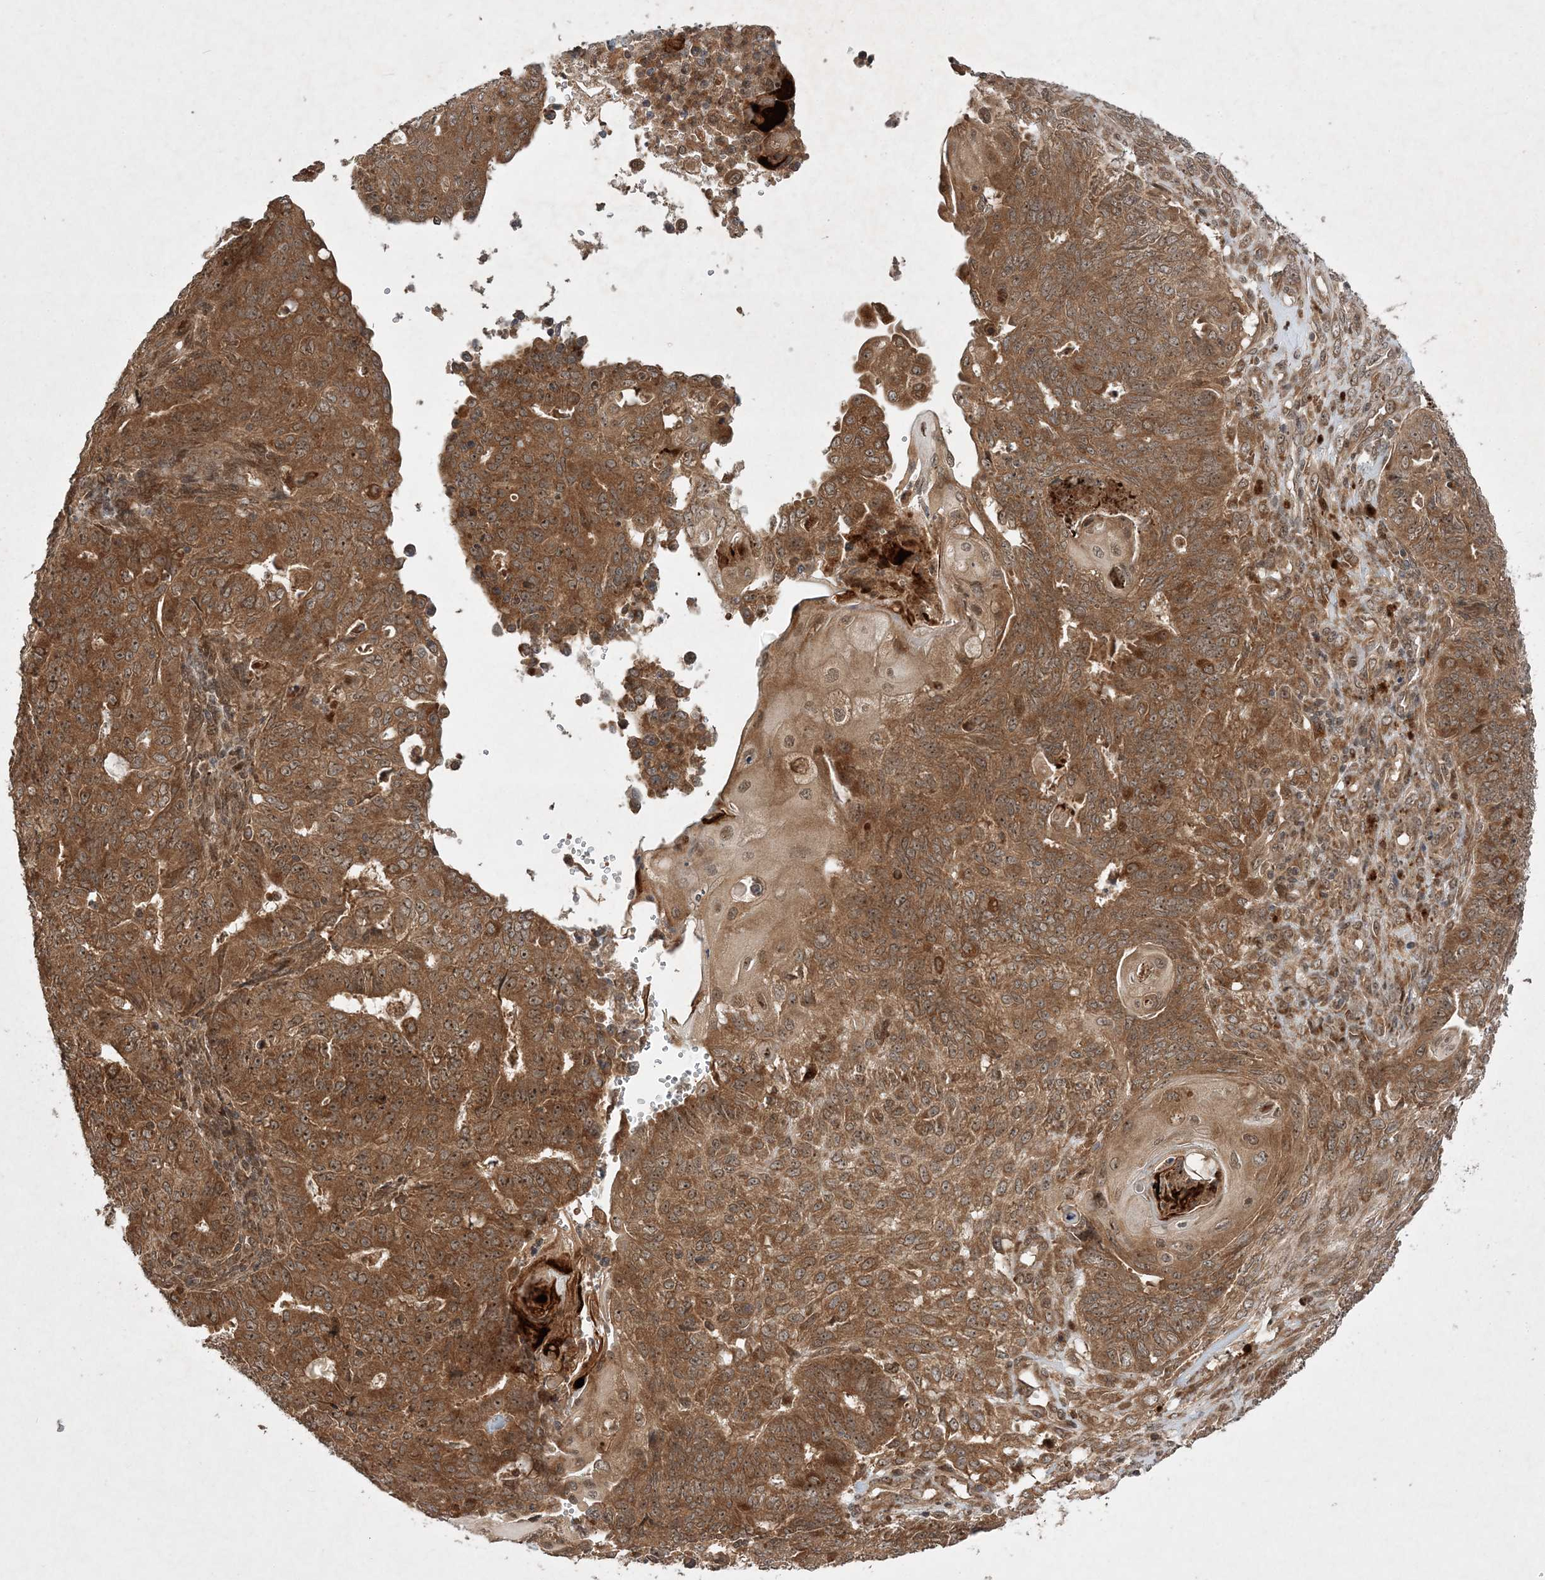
{"staining": {"intensity": "moderate", "quantity": ">75%", "location": "cytoplasmic/membranous,nuclear"}, "tissue": "endometrial cancer", "cell_type": "Tumor cells", "image_type": "cancer", "snomed": [{"axis": "morphology", "description": "Adenocarcinoma, NOS"}, {"axis": "topography", "description": "Endometrium"}], "caption": "Brown immunohistochemical staining in endometrial cancer (adenocarcinoma) demonstrates moderate cytoplasmic/membranous and nuclear expression in approximately >75% of tumor cells. (DAB (3,3'-diaminobenzidine) IHC with brightfield microscopy, high magnification).", "gene": "UBR3", "patient": {"sex": "female", "age": 32}}